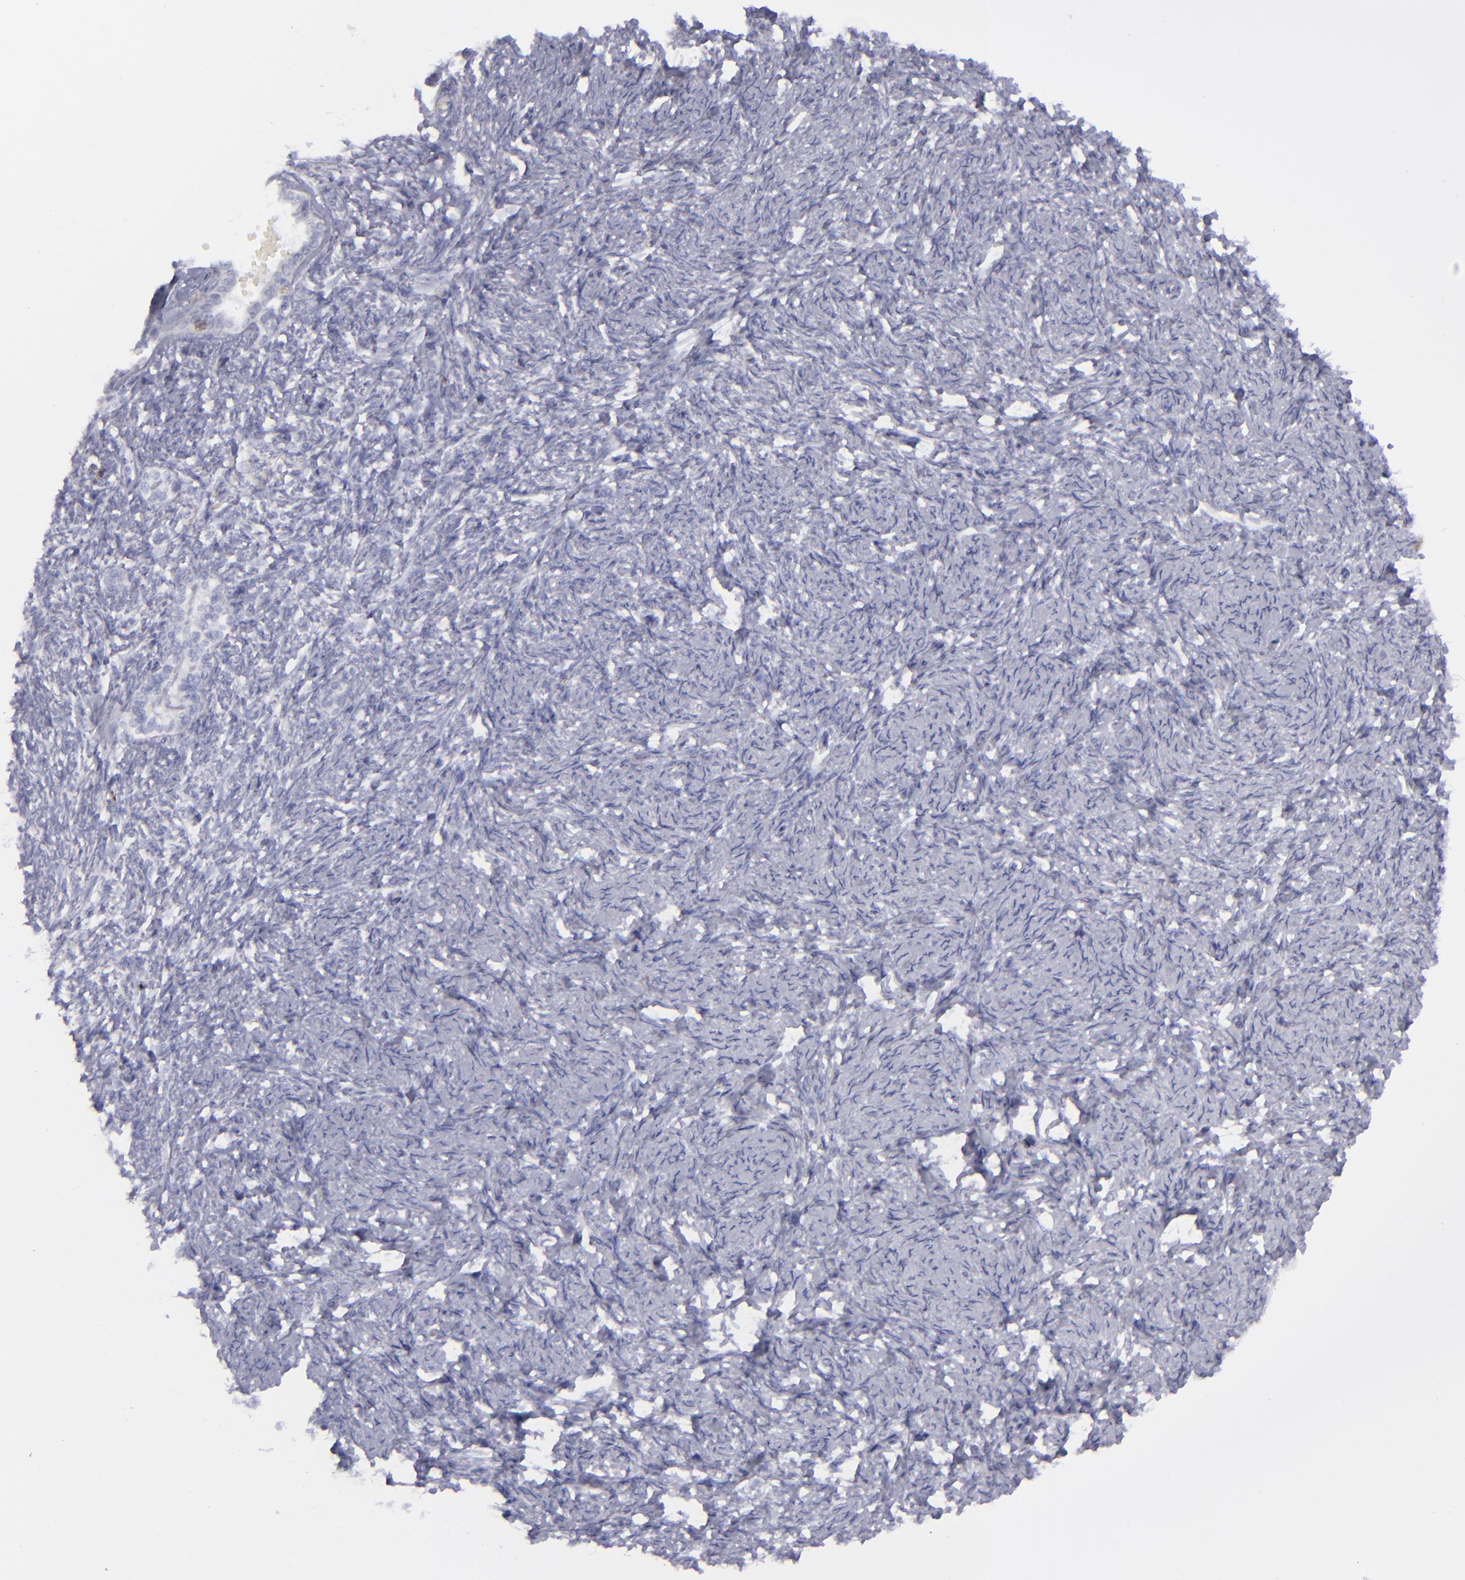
{"staining": {"intensity": "negative", "quantity": "none", "location": "none"}, "tissue": "ovarian cancer", "cell_type": "Tumor cells", "image_type": "cancer", "snomed": [{"axis": "morphology", "description": "Normal tissue, NOS"}, {"axis": "morphology", "description": "Cystadenocarcinoma, serous, NOS"}, {"axis": "topography", "description": "Ovary"}], "caption": "IHC of ovarian serous cystadenocarcinoma demonstrates no positivity in tumor cells.", "gene": "CD27", "patient": {"sex": "female", "age": 62}}